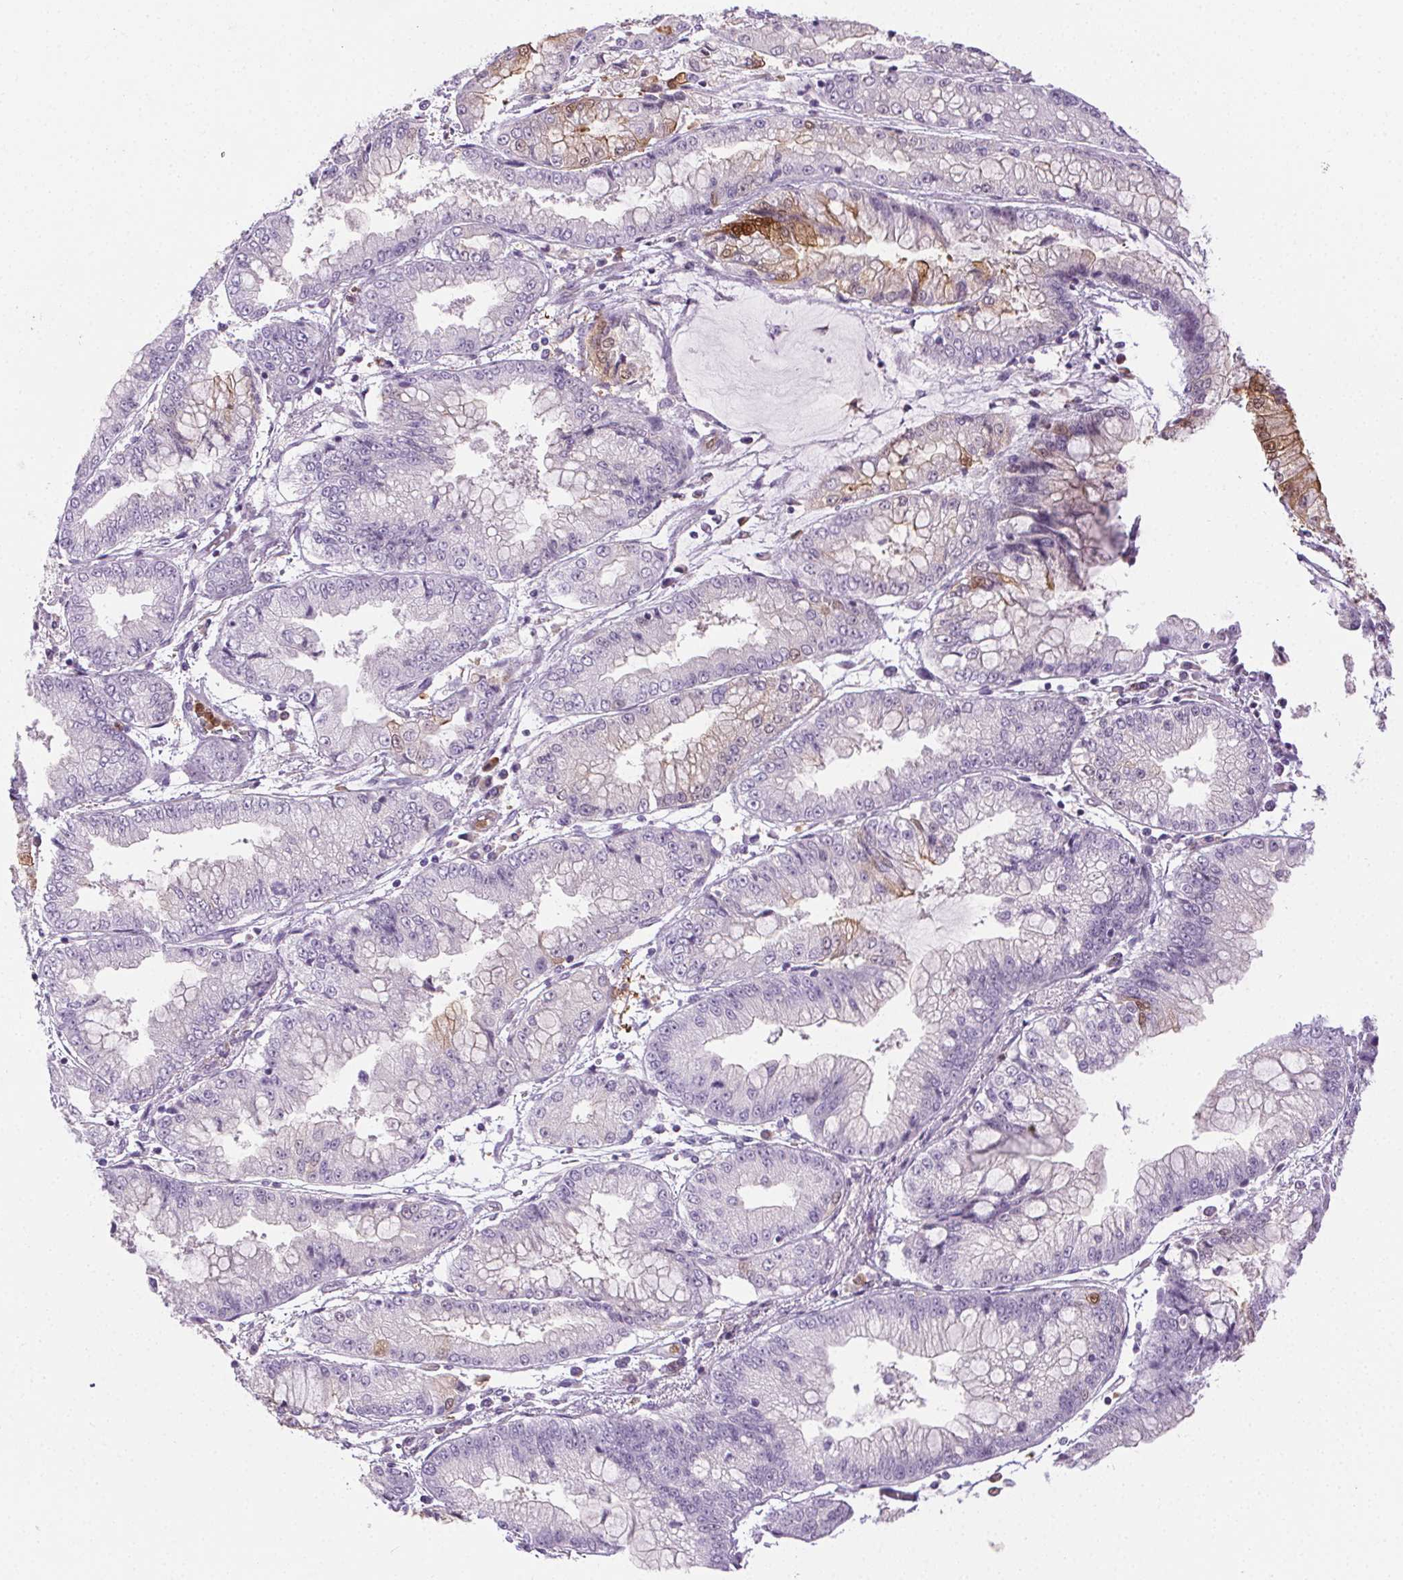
{"staining": {"intensity": "negative", "quantity": "none", "location": "none"}, "tissue": "stomach cancer", "cell_type": "Tumor cells", "image_type": "cancer", "snomed": [{"axis": "morphology", "description": "Adenocarcinoma, NOS"}, {"axis": "topography", "description": "Stomach, upper"}], "caption": "This is an immunohistochemistry (IHC) image of stomach cancer. There is no staining in tumor cells.", "gene": "TMEM45A", "patient": {"sex": "female", "age": 74}}